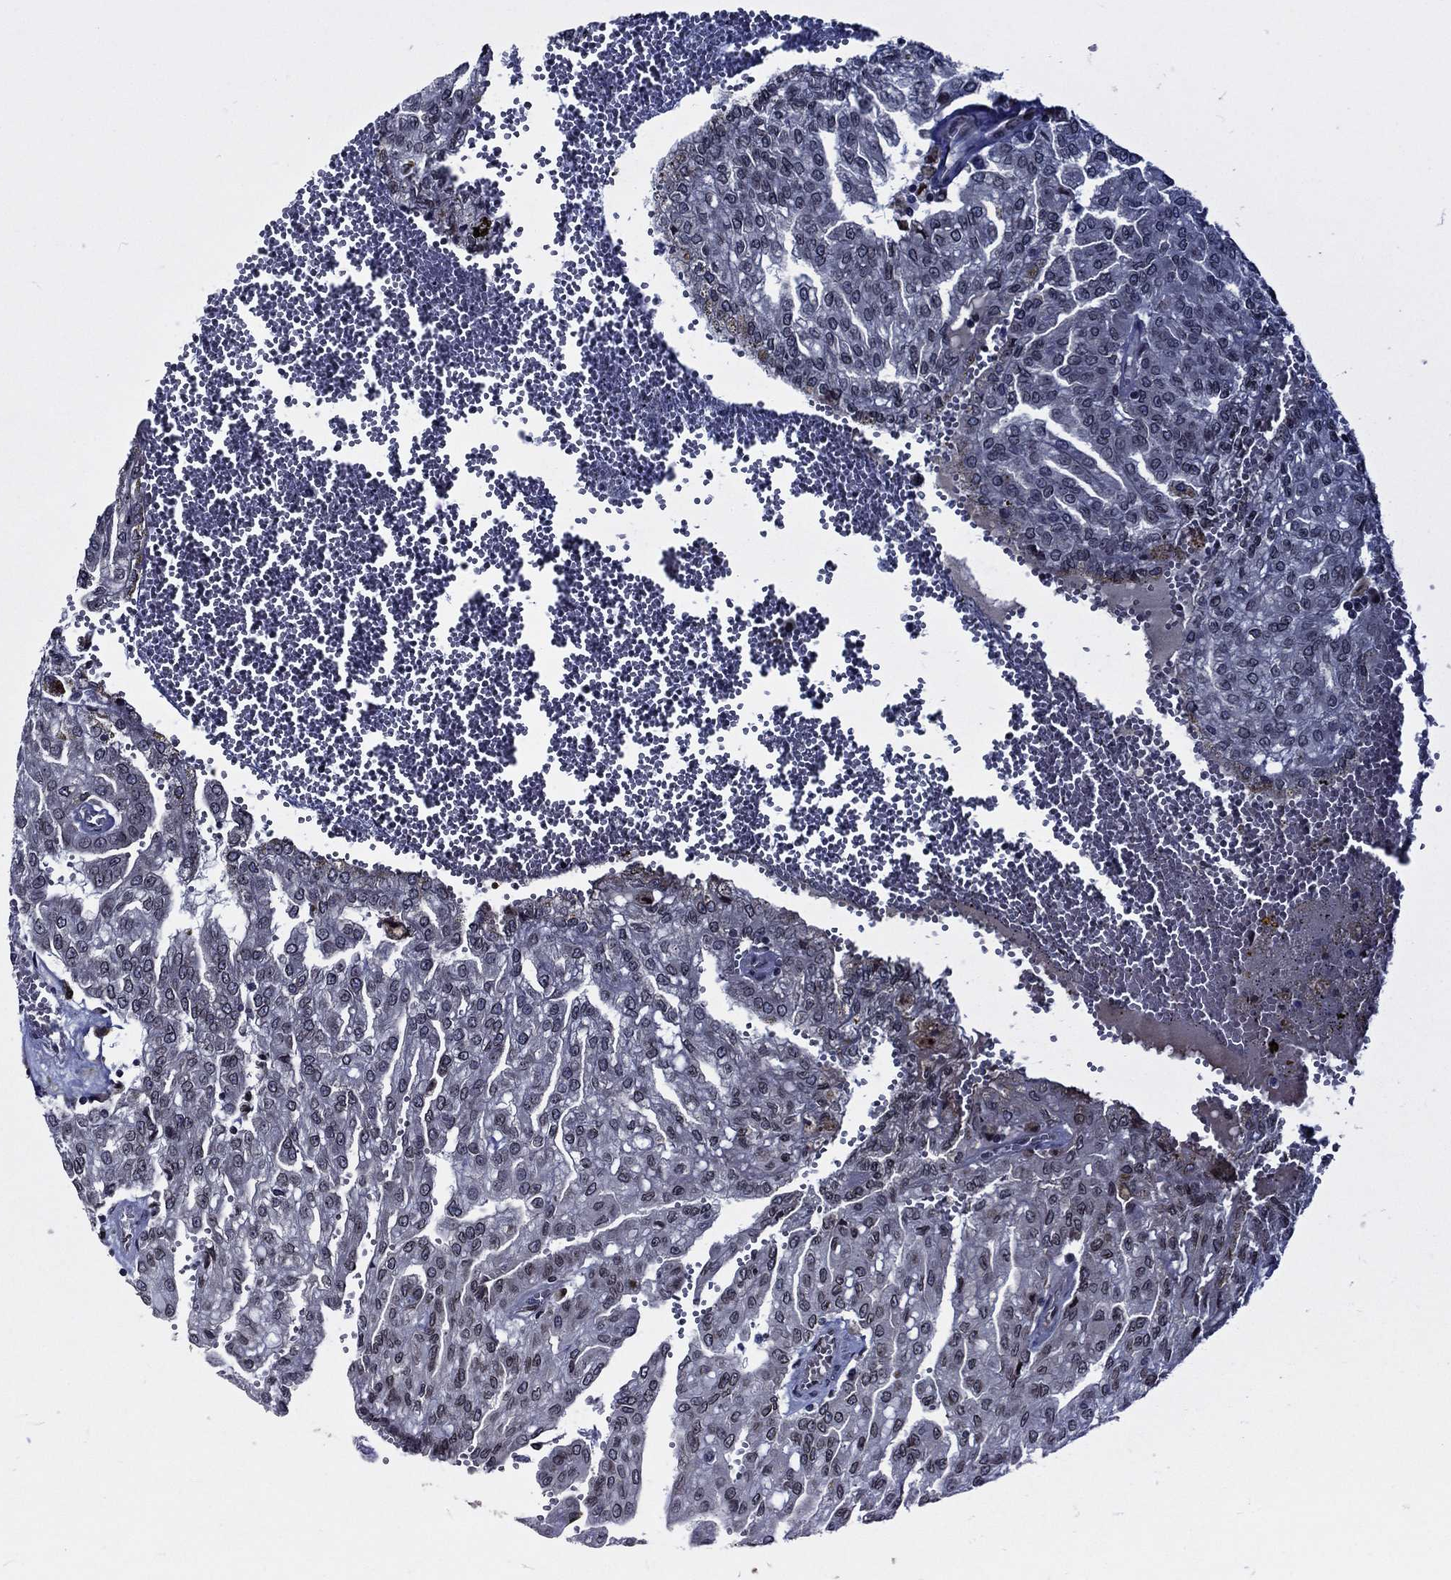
{"staining": {"intensity": "negative", "quantity": "none", "location": "none"}, "tissue": "renal cancer", "cell_type": "Tumor cells", "image_type": "cancer", "snomed": [{"axis": "morphology", "description": "Adenocarcinoma, NOS"}, {"axis": "topography", "description": "Kidney"}], "caption": "Immunohistochemistry (IHC) of renal cancer shows no positivity in tumor cells.", "gene": "CETN3", "patient": {"sex": "male", "age": 63}}